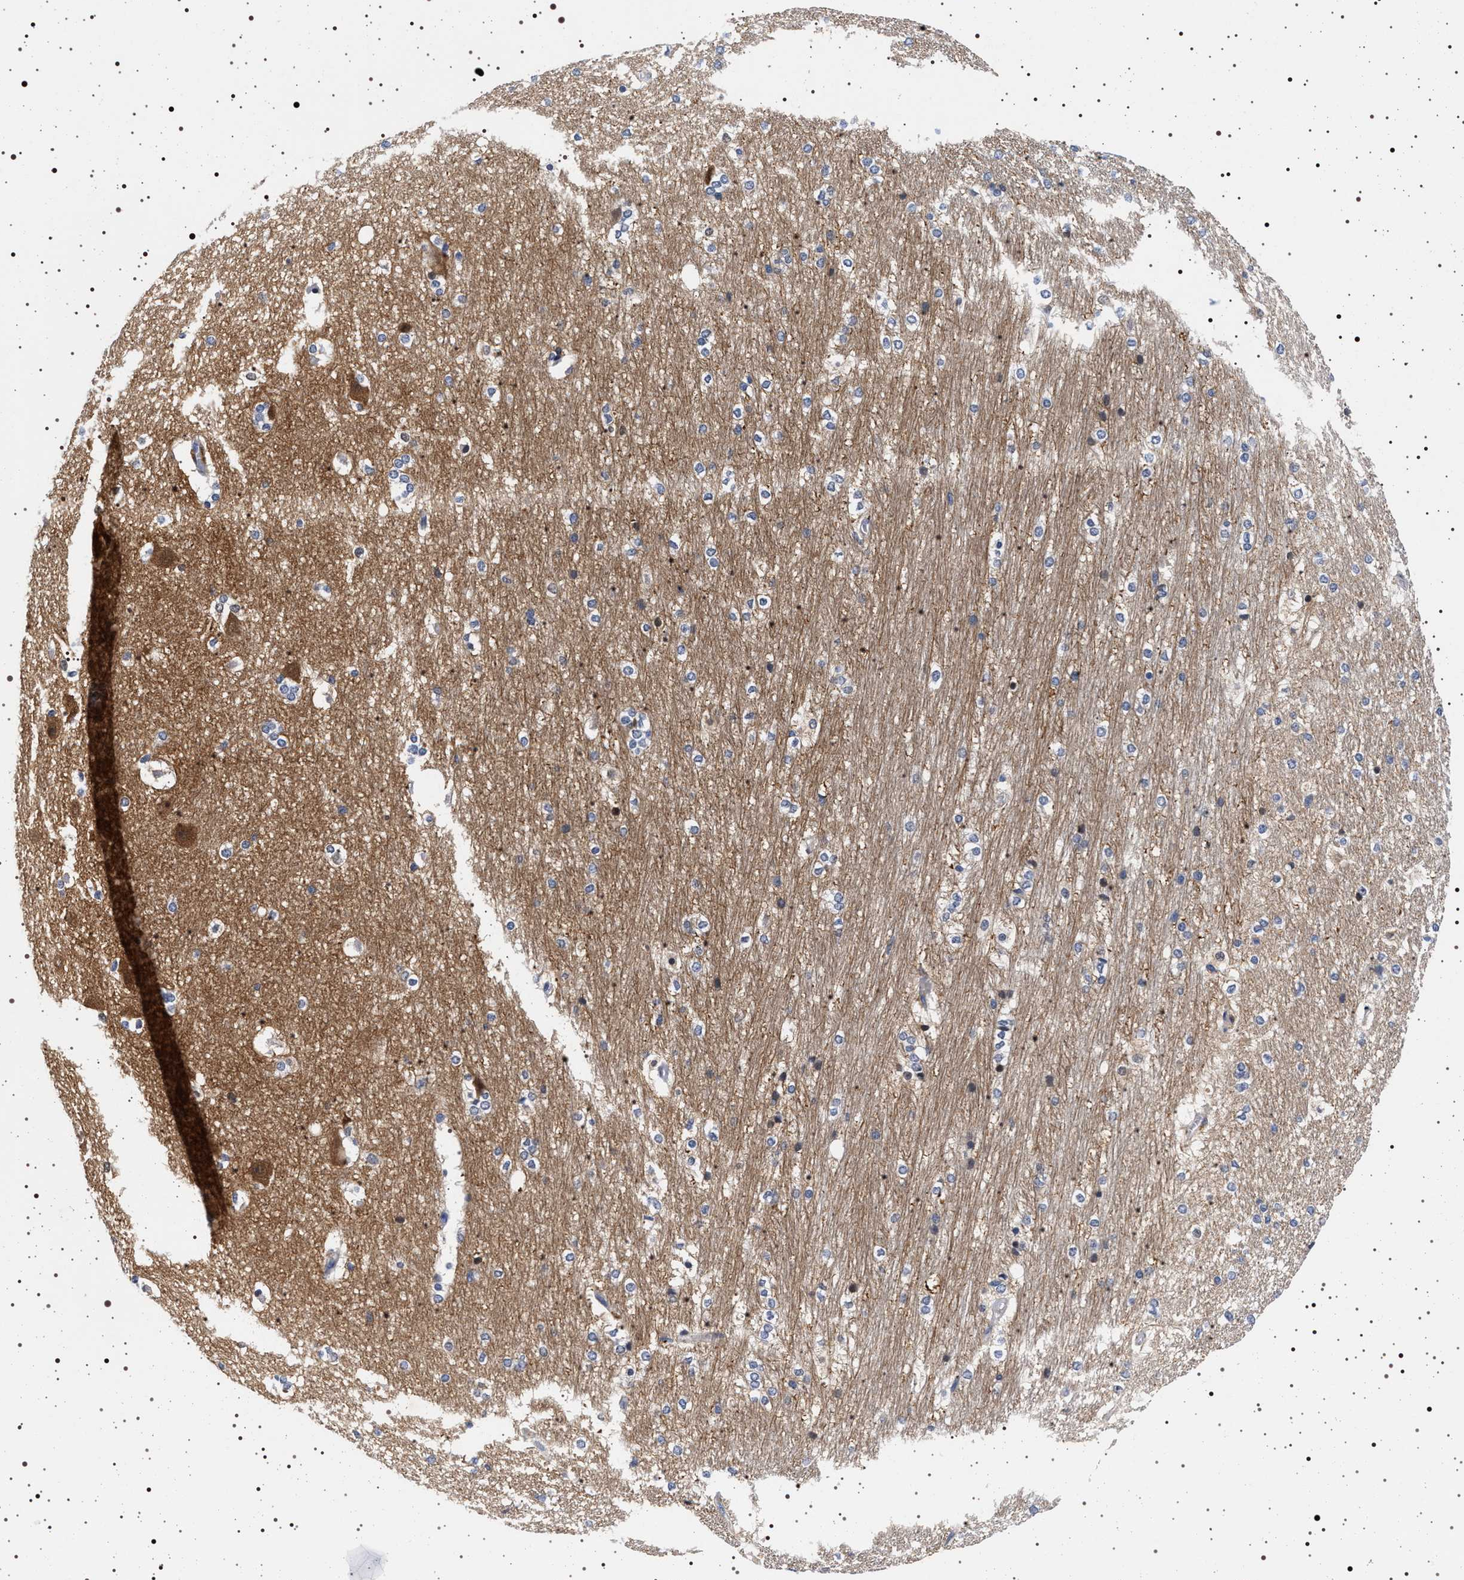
{"staining": {"intensity": "negative", "quantity": "none", "location": "none"}, "tissue": "hippocampus", "cell_type": "Glial cells", "image_type": "normal", "snomed": [{"axis": "morphology", "description": "Normal tissue, NOS"}, {"axis": "topography", "description": "Hippocampus"}], "caption": "Unremarkable hippocampus was stained to show a protein in brown. There is no significant staining in glial cells. (DAB immunohistochemistry visualized using brightfield microscopy, high magnification).", "gene": "MAPK10", "patient": {"sex": "female", "age": 19}}